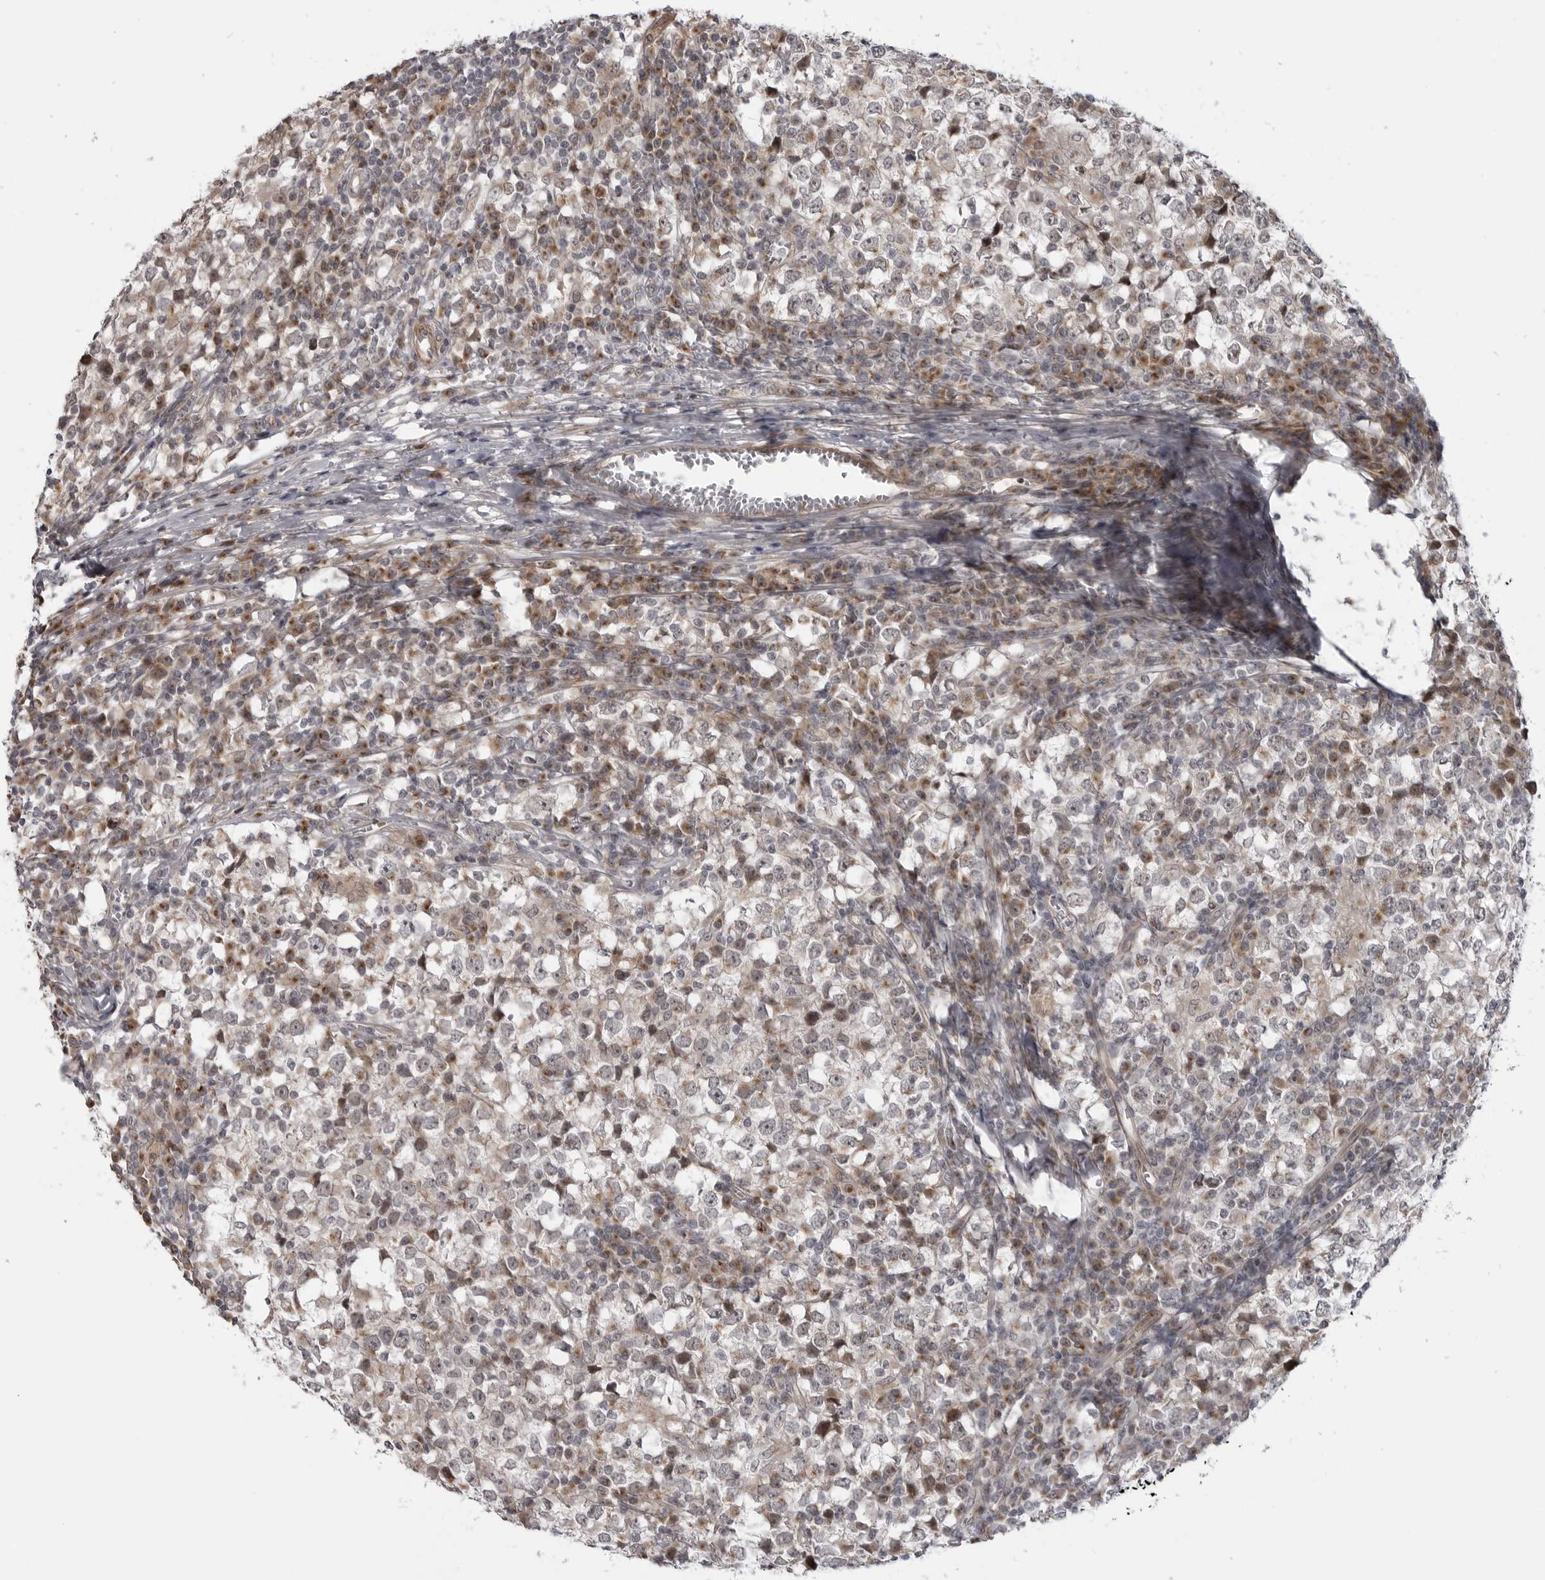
{"staining": {"intensity": "moderate", "quantity": "<25%", "location": "cytoplasmic/membranous"}, "tissue": "testis cancer", "cell_type": "Tumor cells", "image_type": "cancer", "snomed": [{"axis": "morphology", "description": "Seminoma, NOS"}, {"axis": "topography", "description": "Testis"}], "caption": "A histopathology image showing moderate cytoplasmic/membranous expression in about <25% of tumor cells in seminoma (testis), as visualized by brown immunohistochemical staining.", "gene": "LRRC45", "patient": {"sex": "male", "age": 65}}